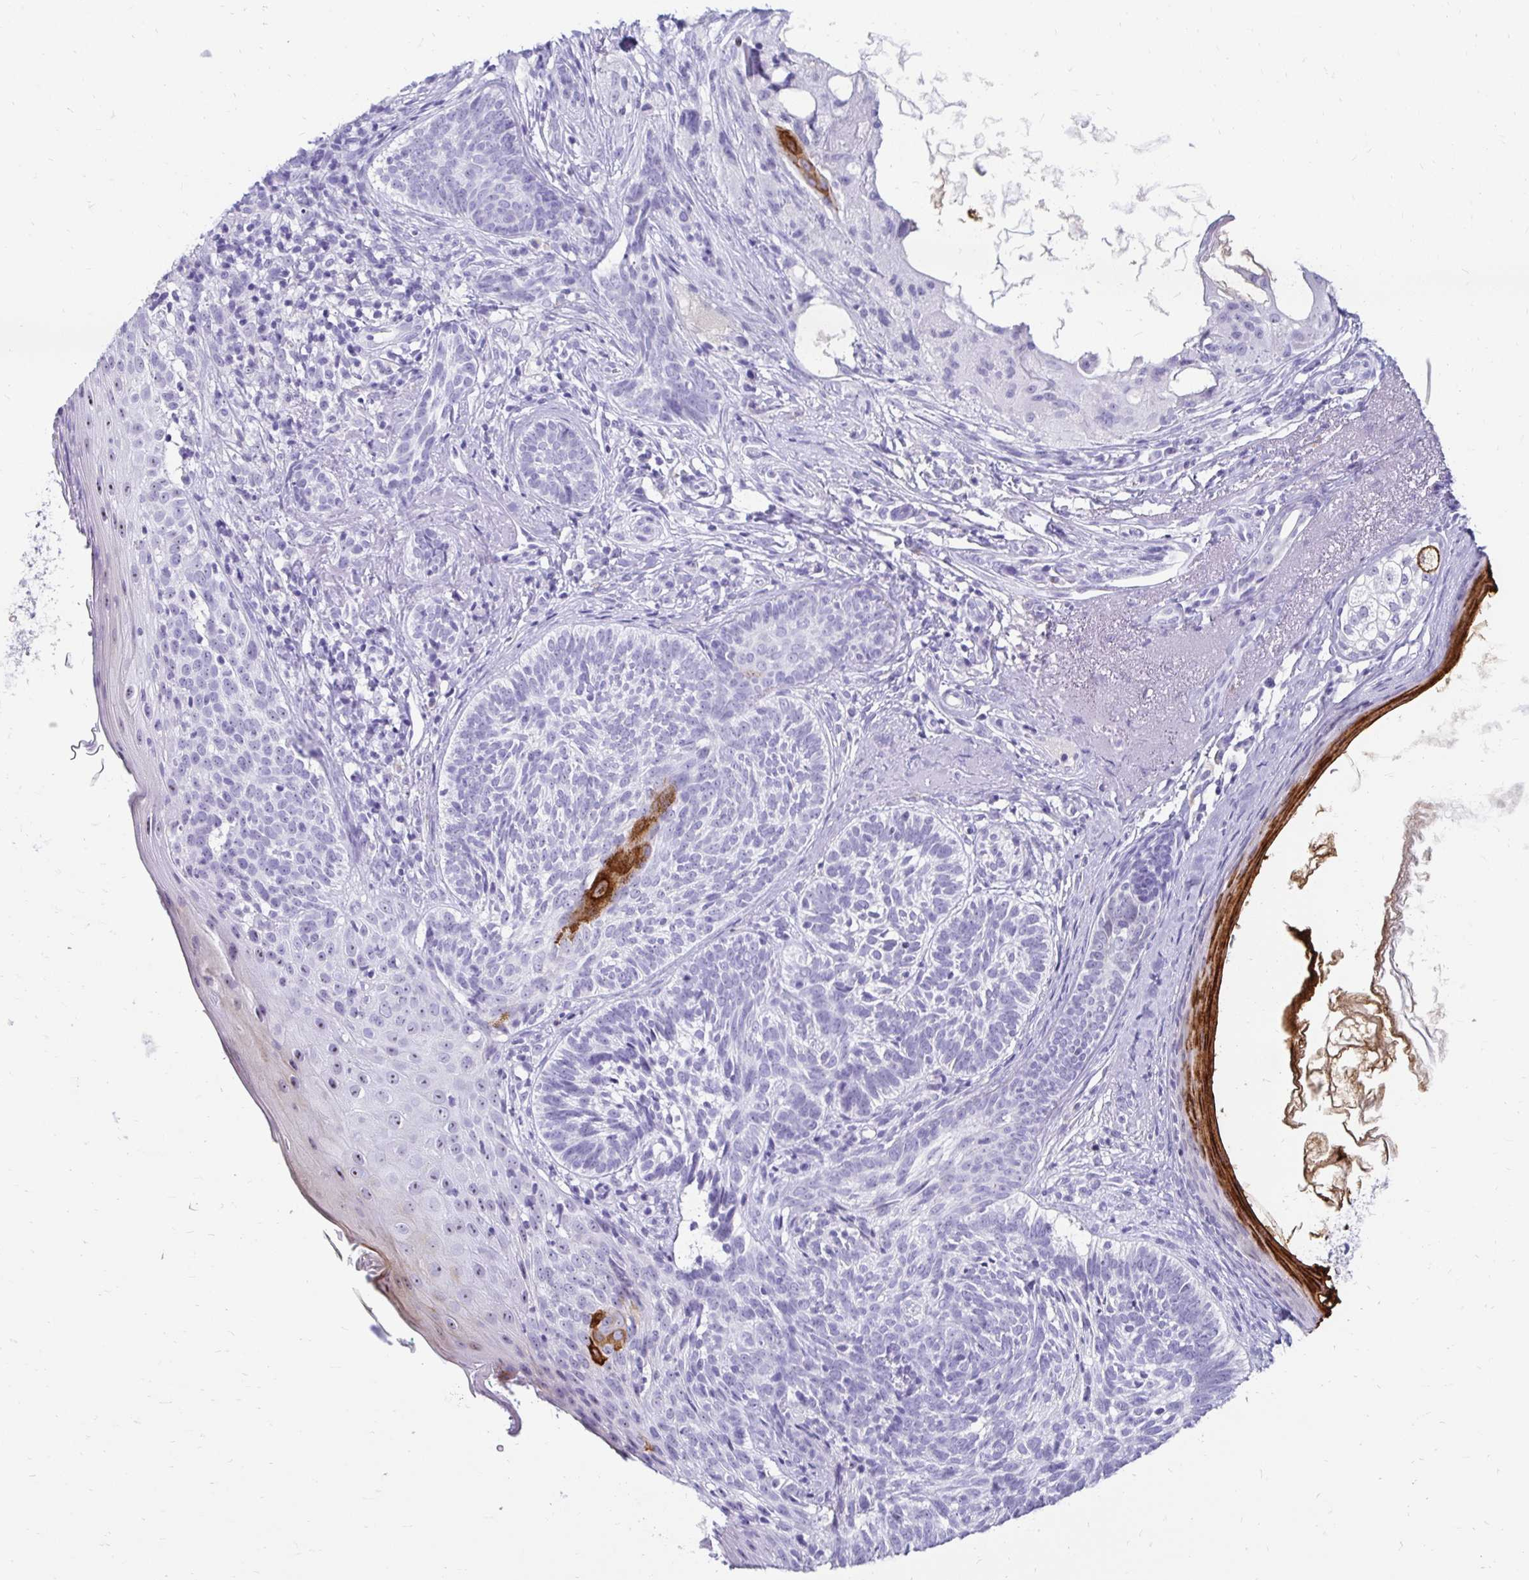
{"staining": {"intensity": "negative", "quantity": "none", "location": "none"}, "tissue": "skin cancer", "cell_type": "Tumor cells", "image_type": "cancer", "snomed": [{"axis": "morphology", "description": "Basal cell carcinoma"}, {"axis": "topography", "description": "Skin"}], "caption": "The immunohistochemistry histopathology image has no significant staining in tumor cells of skin basal cell carcinoma tissue. Brightfield microscopy of IHC stained with DAB (brown) and hematoxylin (blue), captured at high magnification.", "gene": "CST6", "patient": {"sex": "female", "age": 74}}